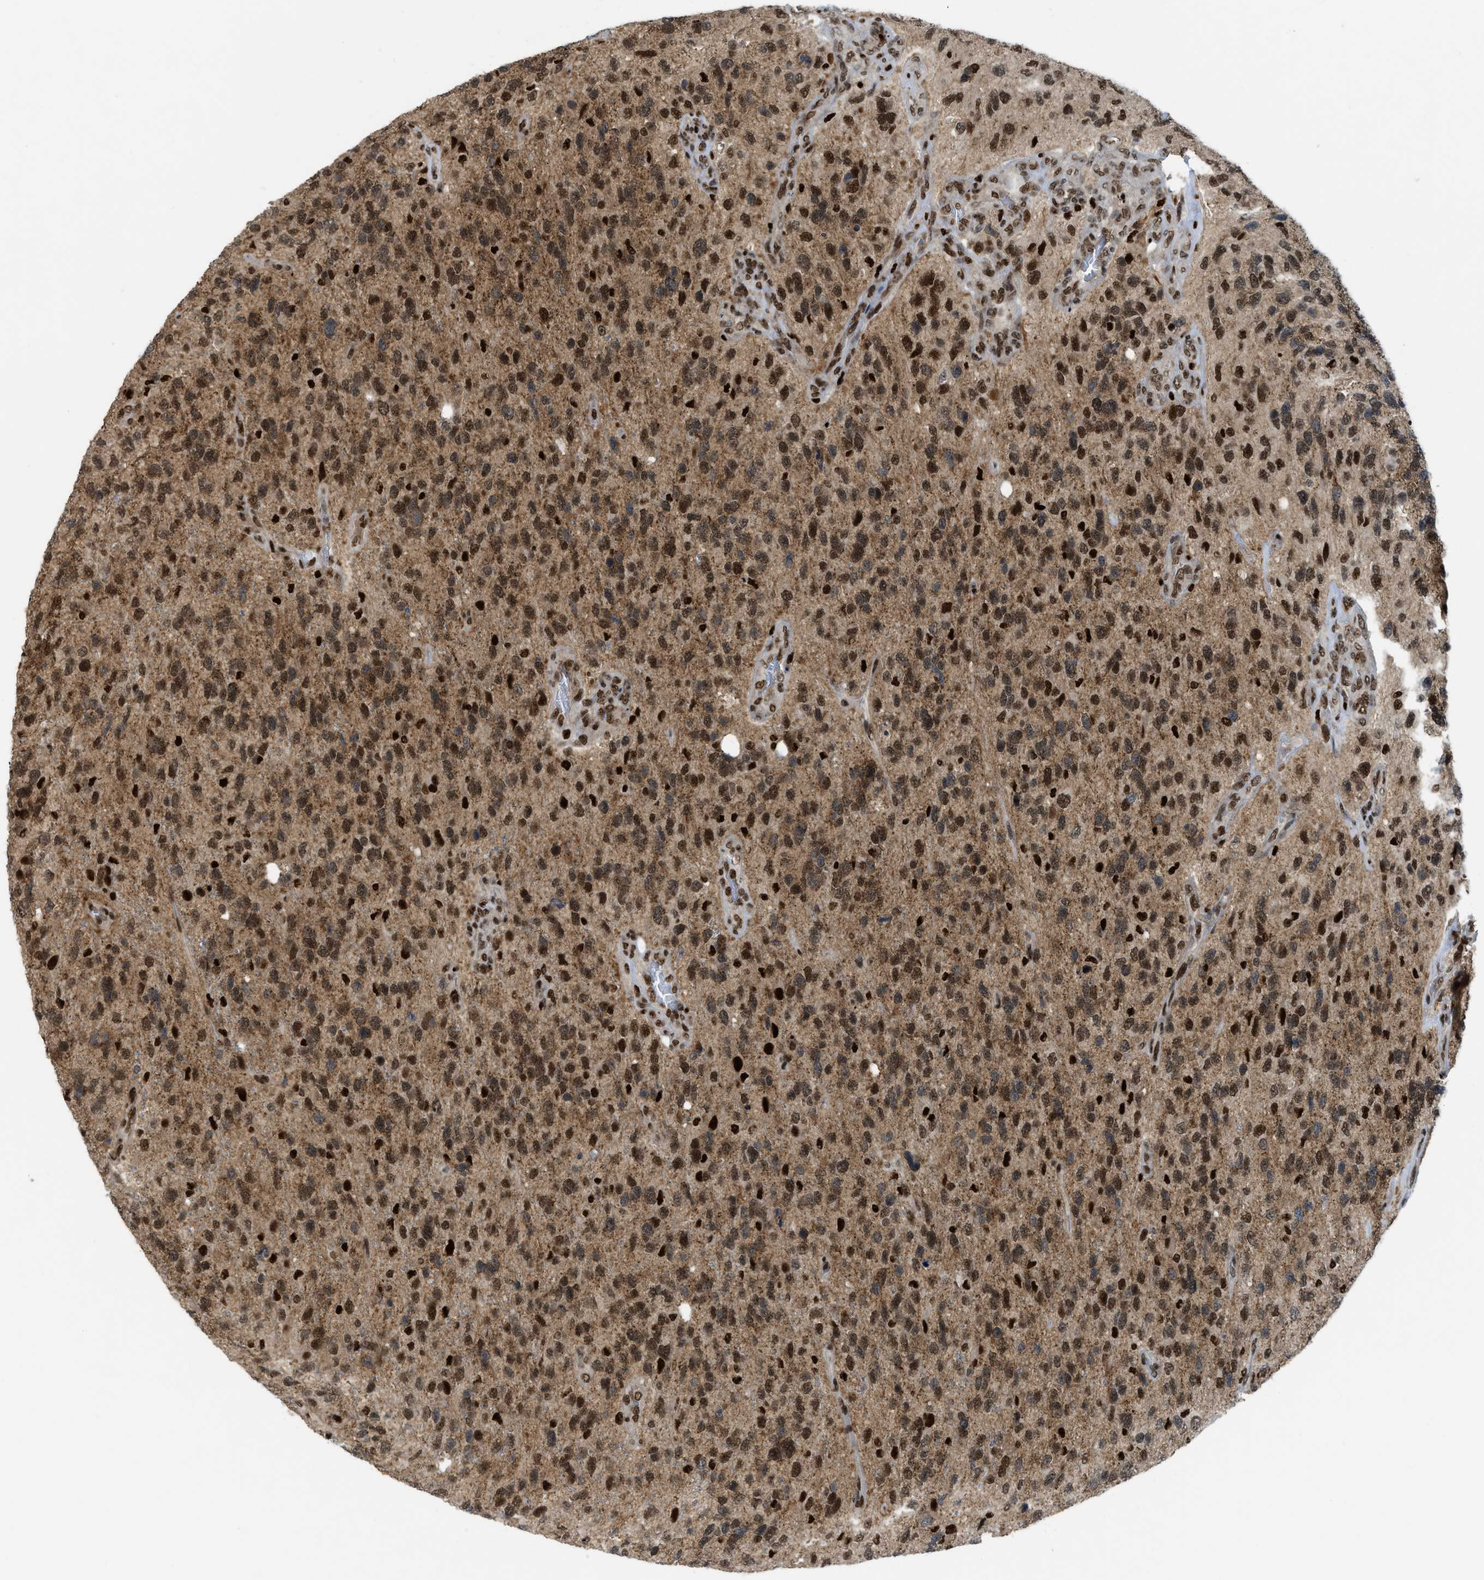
{"staining": {"intensity": "moderate", "quantity": ">75%", "location": "nuclear"}, "tissue": "glioma", "cell_type": "Tumor cells", "image_type": "cancer", "snomed": [{"axis": "morphology", "description": "Glioma, malignant, High grade"}, {"axis": "topography", "description": "Brain"}], "caption": "Tumor cells display medium levels of moderate nuclear expression in about >75% of cells in human glioma.", "gene": "RFX5", "patient": {"sex": "female", "age": 58}}